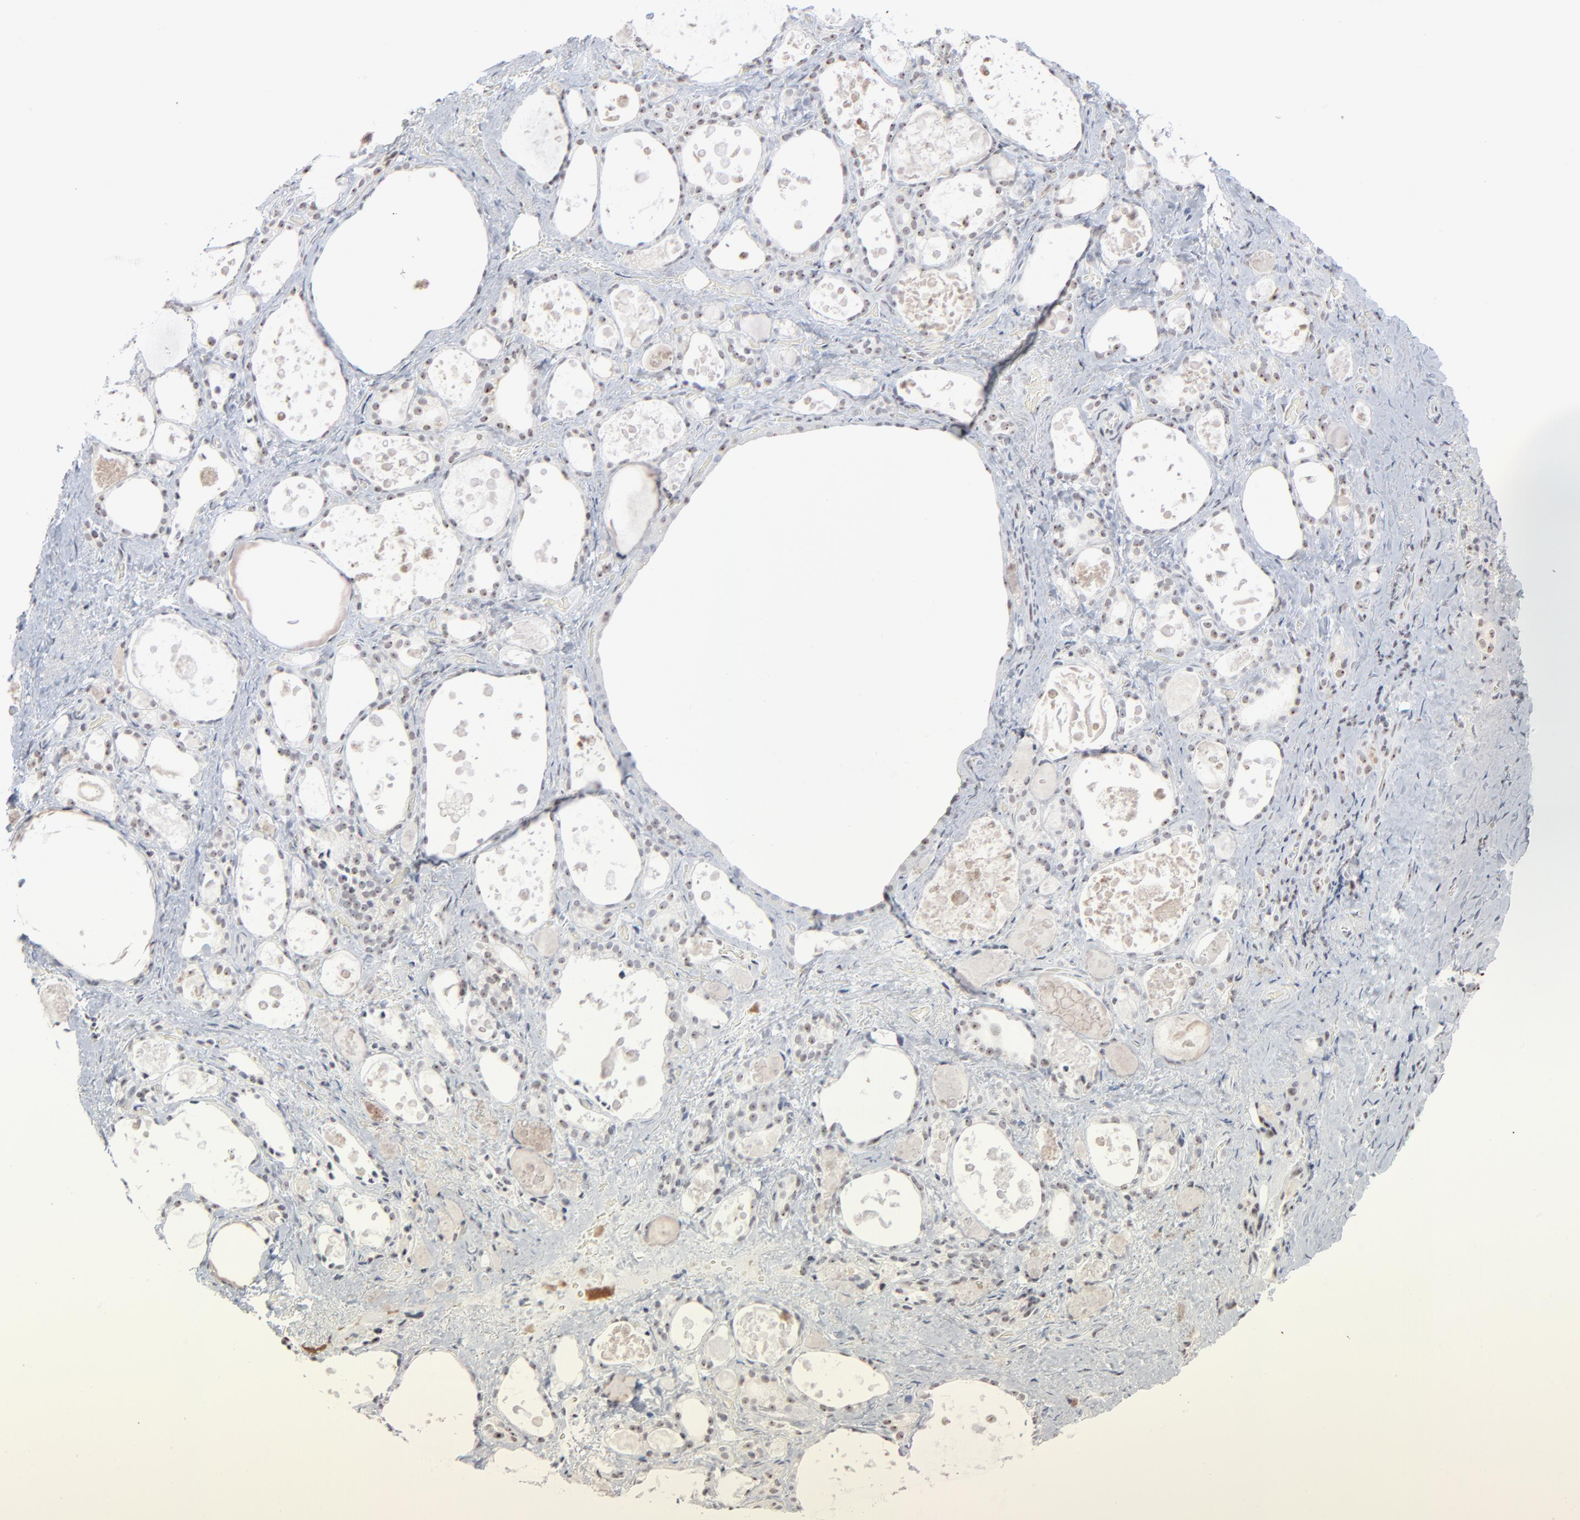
{"staining": {"intensity": "weak", "quantity": ">75%", "location": "nuclear"}, "tissue": "thyroid gland", "cell_type": "Glandular cells", "image_type": "normal", "snomed": [{"axis": "morphology", "description": "Normal tissue, NOS"}, {"axis": "topography", "description": "Thyroid gland"}], "caption": "A low amount of weak nuclear expression is present in about >75% of glandular cells in benign thyroid gland.", "gene": "MPHOSPH6", "patient": {"sex": "female", "age": 75}}